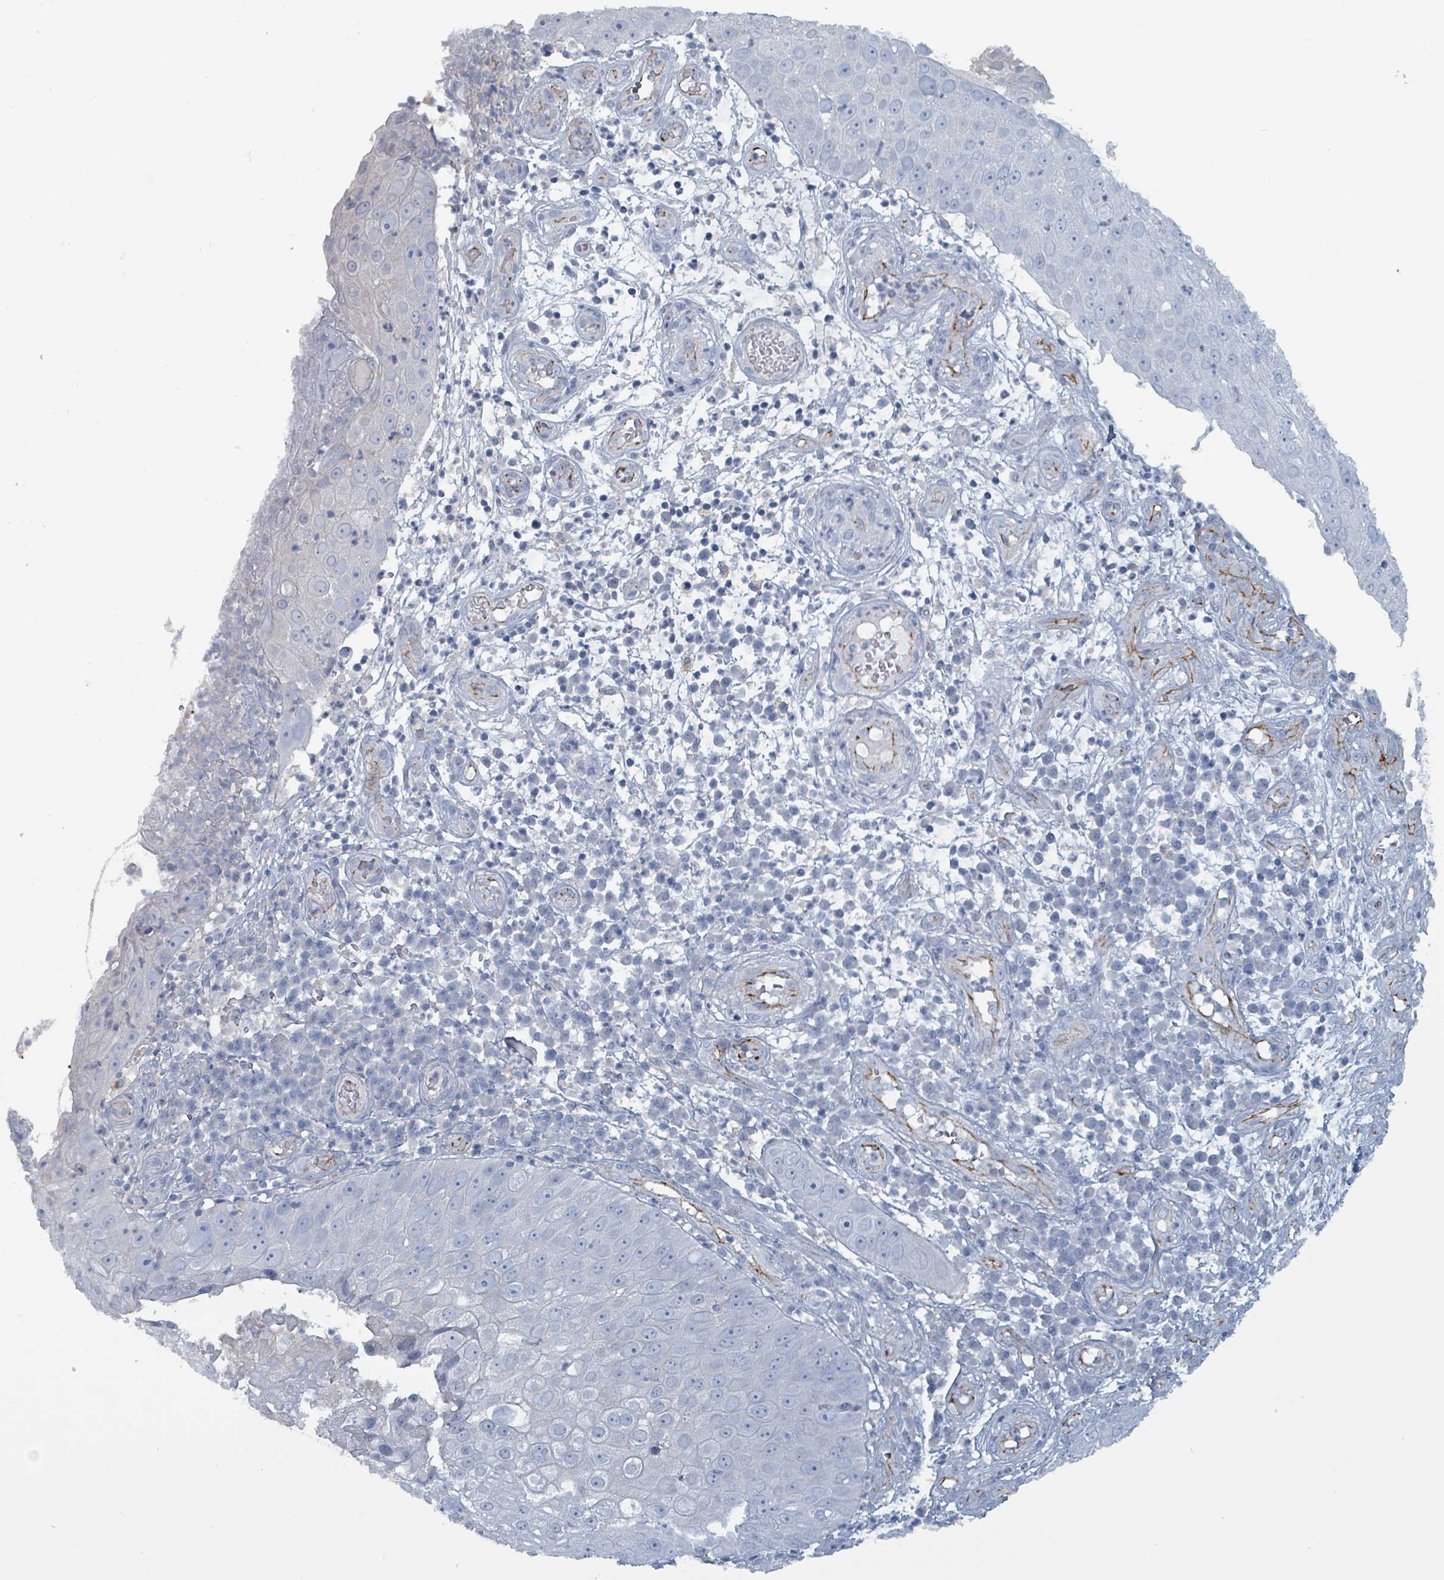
{"staining": {"intensity": "negative", "quantity": "none", "location": "none"}, "tissue": "skin cancer", "cell_type": "Tumor cells", "image_type": "cancer", "snomed": [{"axis": "morphology", "description": "Squamous cell carcinoma, NOS"}, {"axis": "topography", "description": "Skin"}], "caption": "This is a photomicrograph of immunohistochemistry (IHC) staining of squamous cell carcinoma (skin), which shows no staining in tumor cells.", "gene": "TAAR5", "patient": {"sex": "male", "age": 71}}